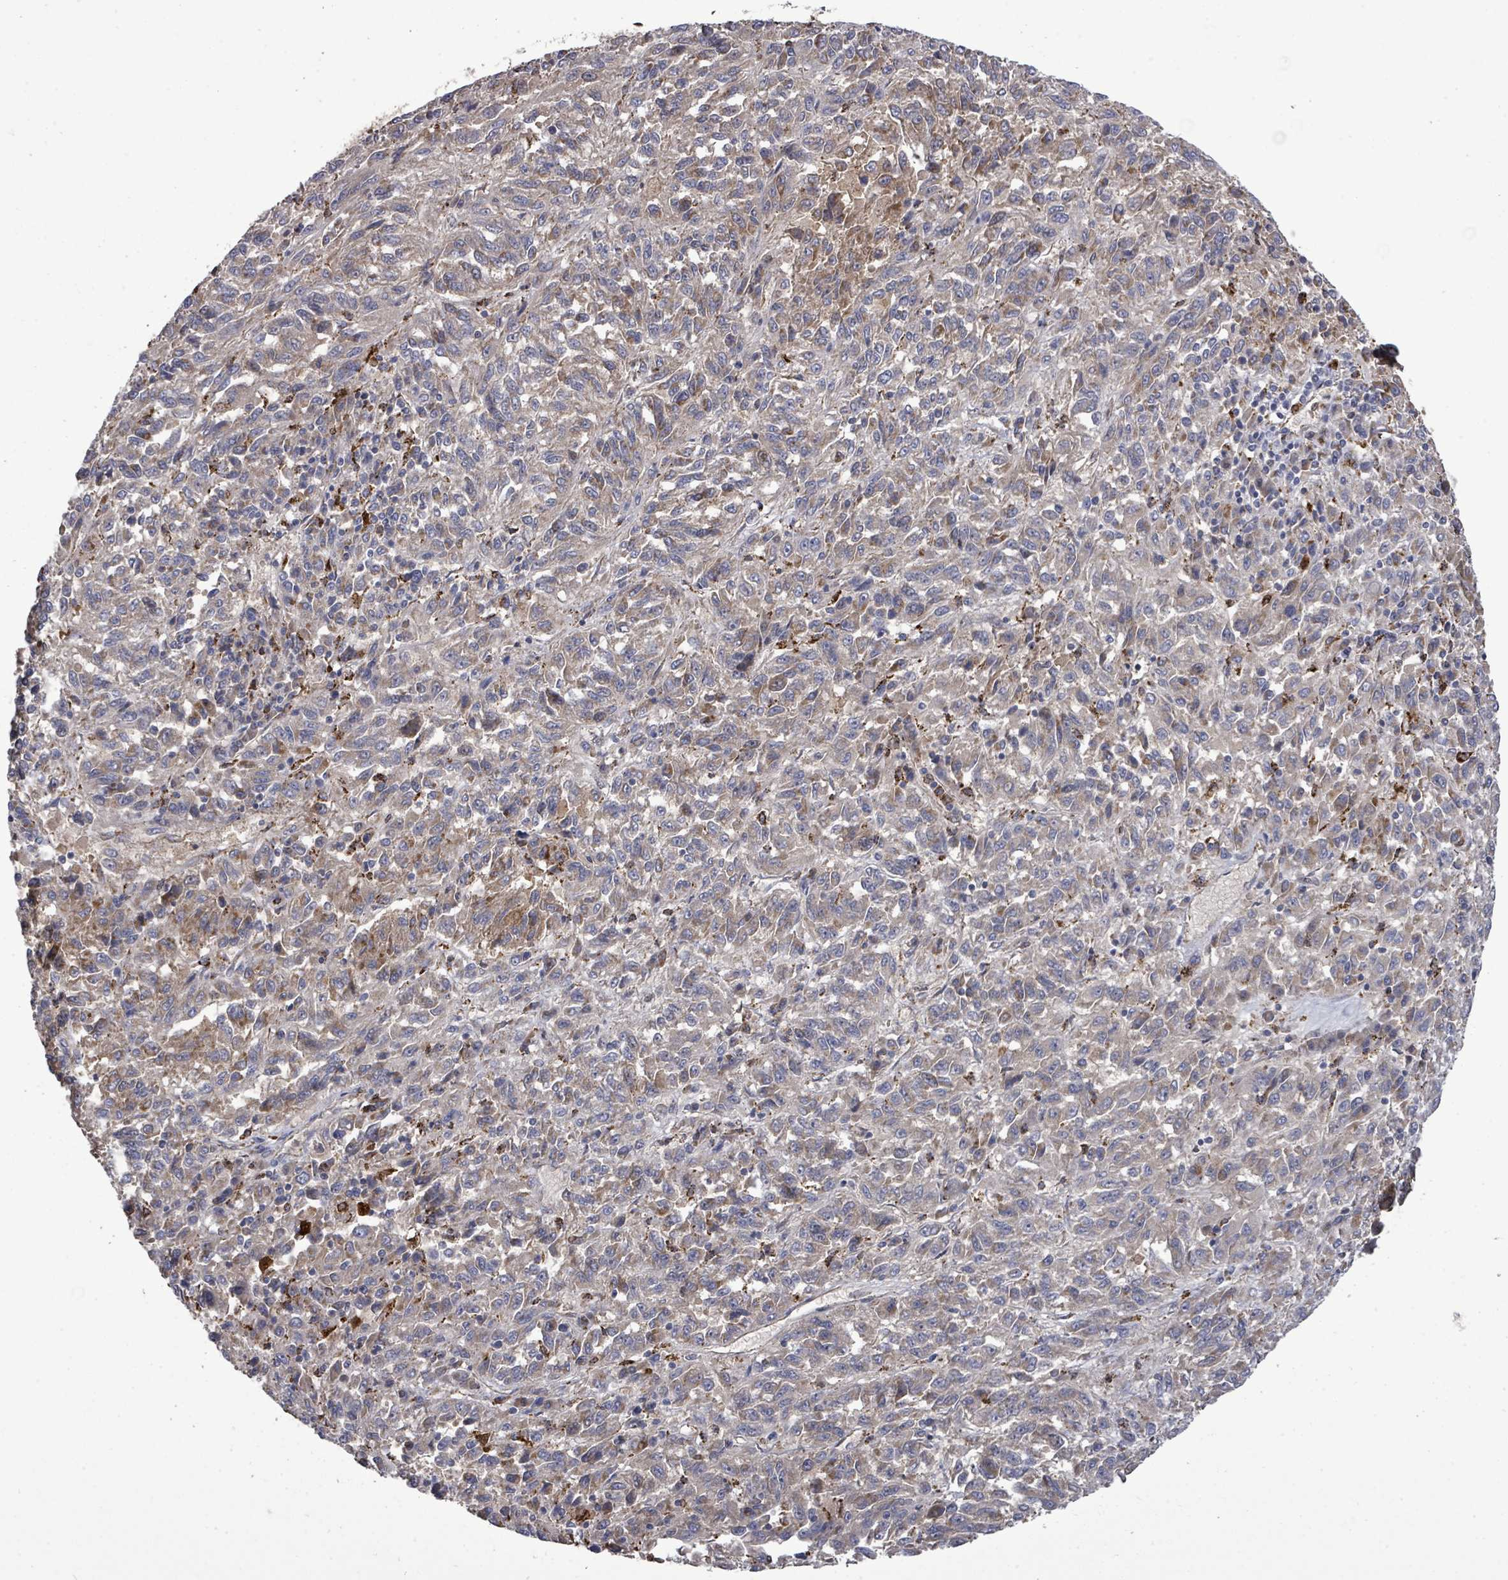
{"staining": {"intensity": "moderate", "quantity": "<25%", "location": "cytoplasmic/membranous"}, "tissue": "melanoma", "cell_type": "Tumor cells", "image_type": "cancer", "snomed": [{"axis": "morphology", "description": "Malignant melanoma, Metastatic site"}, {"axis": "topography", "description": "Lung"}], "caption": "Immunohistochemical staining of melanoma shows low levels of moderate cytoplasmic/membranous protein positivity in about <25% of tumor cells. Immunohistochemistry stains the protein in brown and the nuclei are stained blue.", "gene": "MTMR12", "patient": {"sex": "male", "age": 64}}